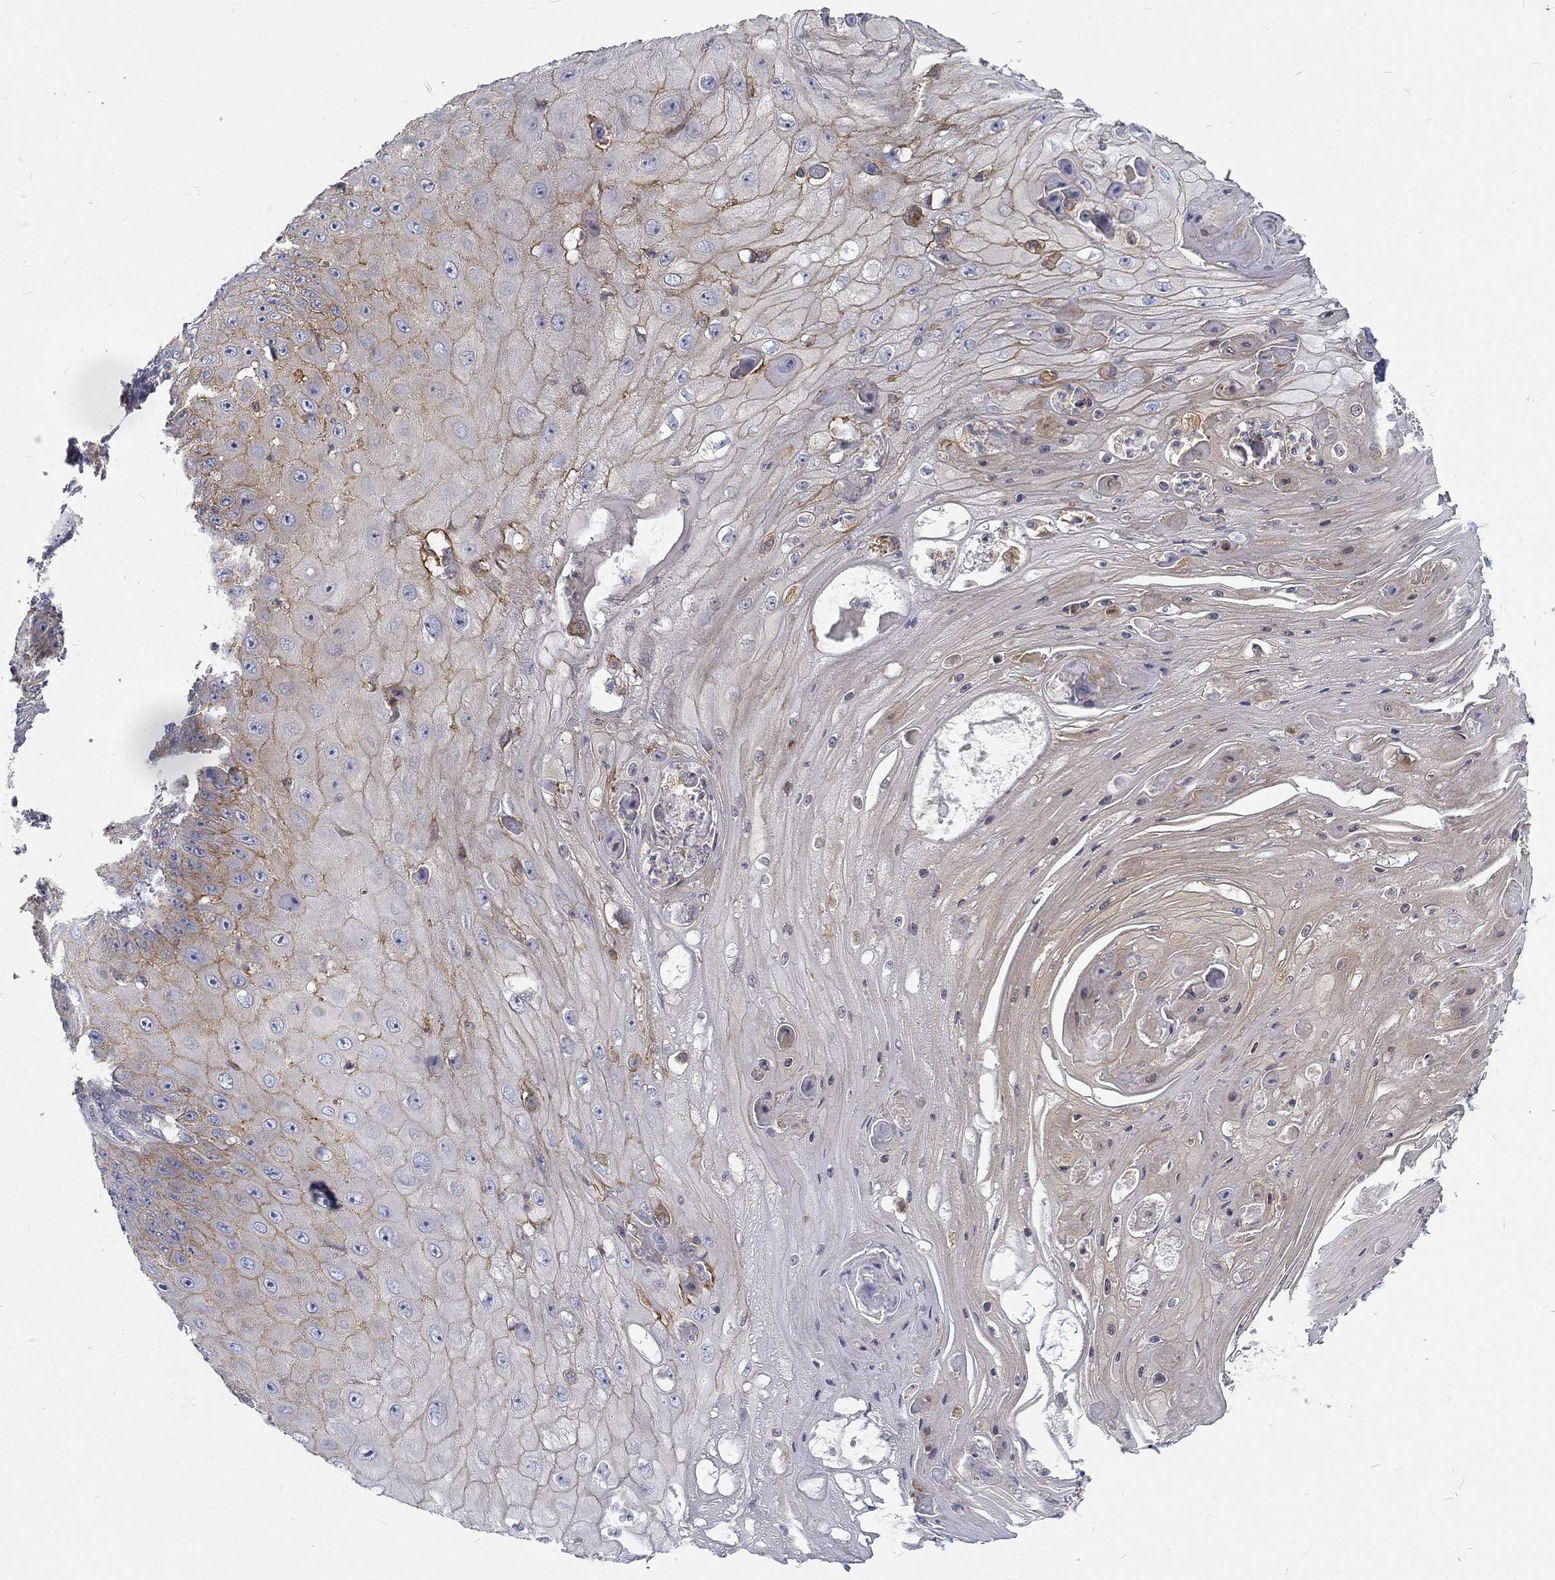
{"staining": {"intensity": "moderate", "quantity": "25%-75%", "location": "cytoplasmic/membranous"}, "tissue": "skin cancer", "cell_type": "Tumor cells", "image_type": "cancer", "snomed": [{"axis": "morphology", "description": "Squamous cell carcinoma, NOS"}, {"axis": "topography", "description": "Skin"}], "caption": "Immunohistochemical staining of human squamous cell carcinoma (skin) demonstrates medium levels of moderate cytoplasmic/membranous protein expression in approximately 25%-75% of tumor cells.", "gene": "MTMR11", "patient": {"sex": "male", "age": 70}}